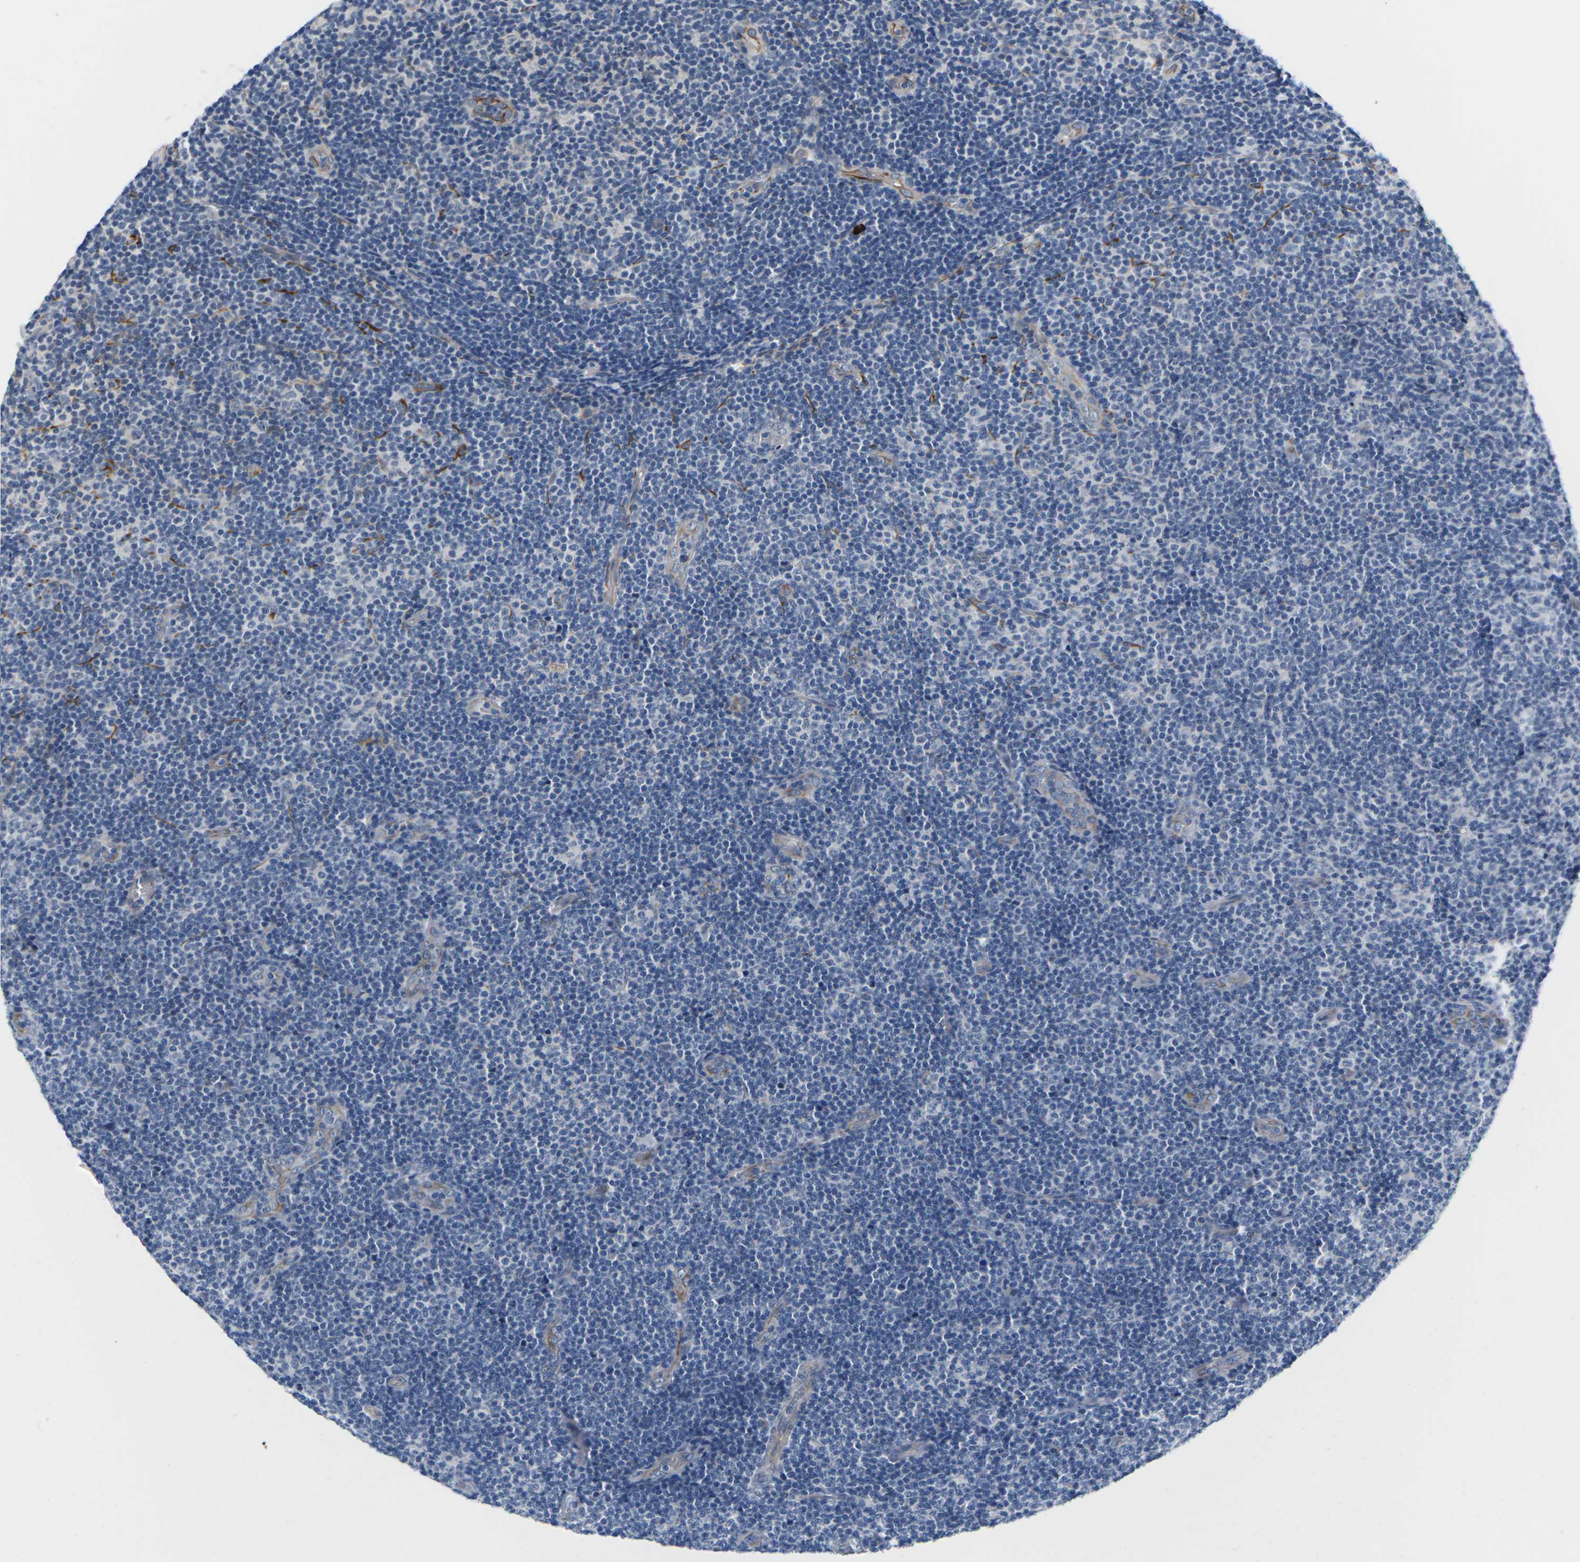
{"staining": {"intensity": "negative", "quantity": "none", "location": "none"}, "tissue": "lymphoma", "cell_type": "Tumor cells", "image_type": "cancer", "snomed": [{"axis": "morphology", "description": "Malignant lymphoma, non-Hodgkin's type, Low grade"}, {"axis": "topography", "description": "Lymph node"}], "caption": "The image reveals no significant expression in tumor cells of malignant lymphoma, non-Hodgkin's type (low-grade).", "gene": "PKP2", "patient": {"sex": "male", "age": 83}}